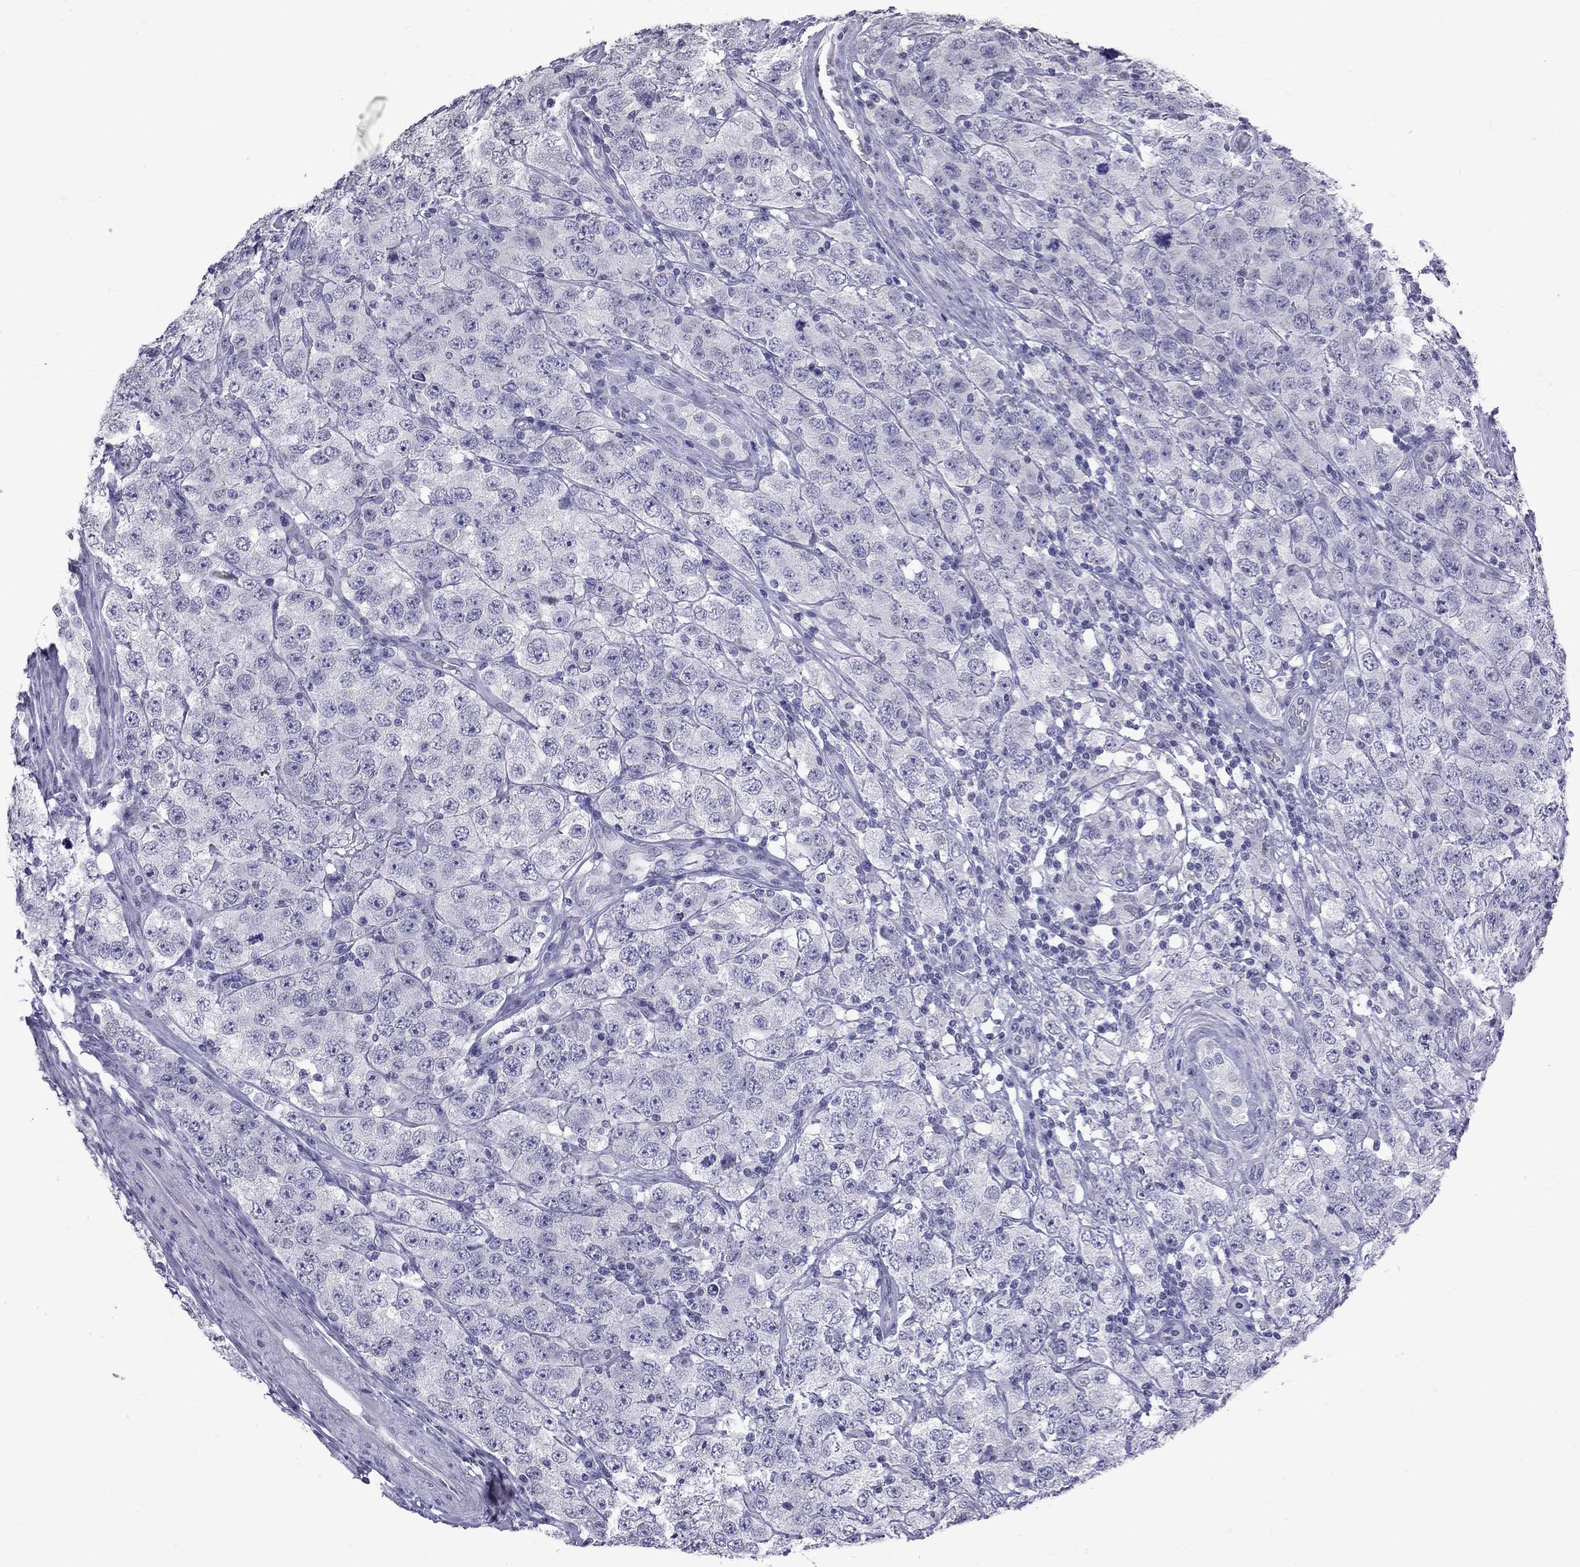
{"staining": {"intensity": "negative", "quantity": "none", "location": "none"}, "tissue": "testis cancer", "cell_type": "Tumor cells", "image_type": "cancer", "snomed": [{"axis": "morphology", "description": "Seminoma, NOS"}, {"axis": "topography", "description": "Testis"}], "caption": "The image exhibits no significant expression in tumor cells of seminoma (testis).", "gene": "MUC15", "patient": {"sex": "male", "age": 52}}